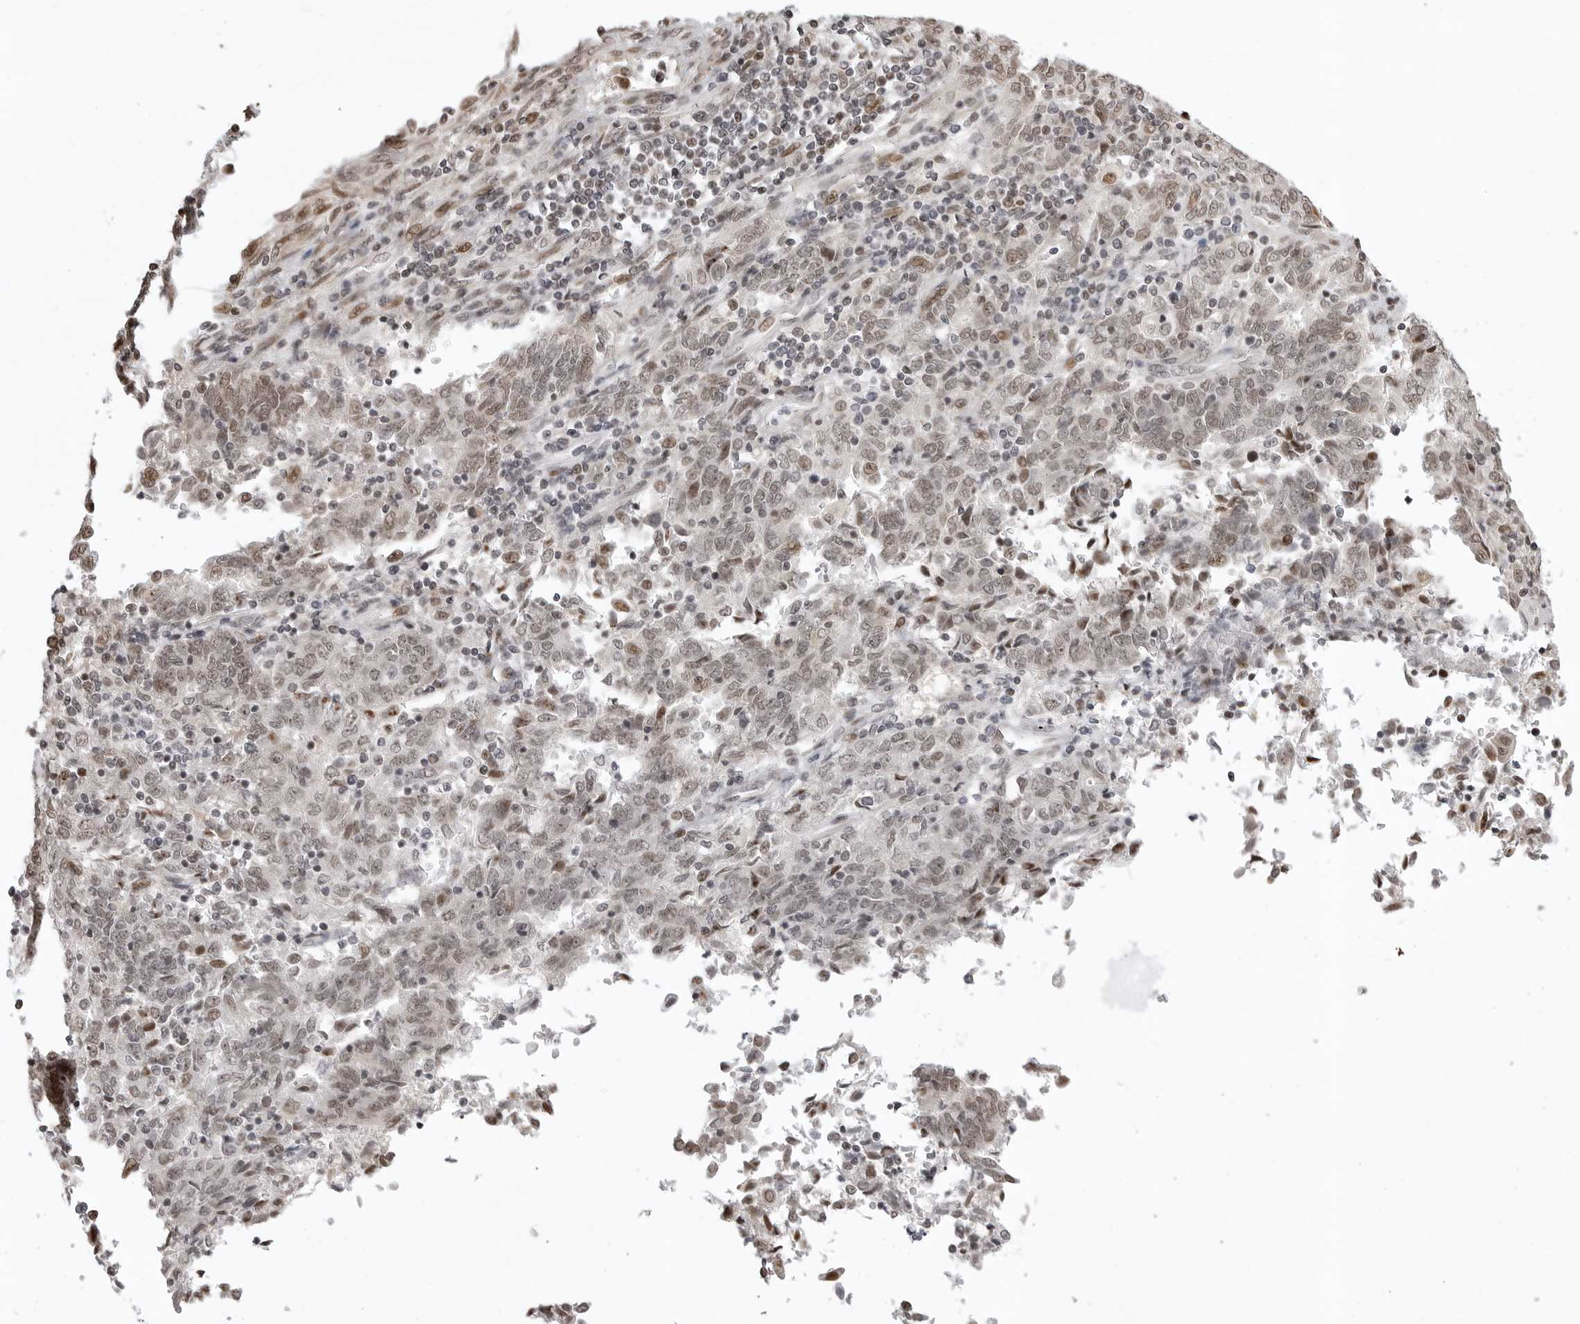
{"staining": {"intensity": "weak", "quantity": "25%-75%", "location": "nuclear"}, "tissue": "endometrial cancer", "cell_type": "Tumor cells", "image_type": "cancer", "snomed": [{"axis": "morphology", "description": "Adenocarcinoma, NOS"}, {"axis": "topography", "description": "Endometrium"}], "caption": "Endometrial adenocarcinoma stained with IHC exhibits weak nuclear positivity in approximately 25%-75% of tumor cells.", "gene": "PHF3", "patient": {"sex": "female", "age": 80}}